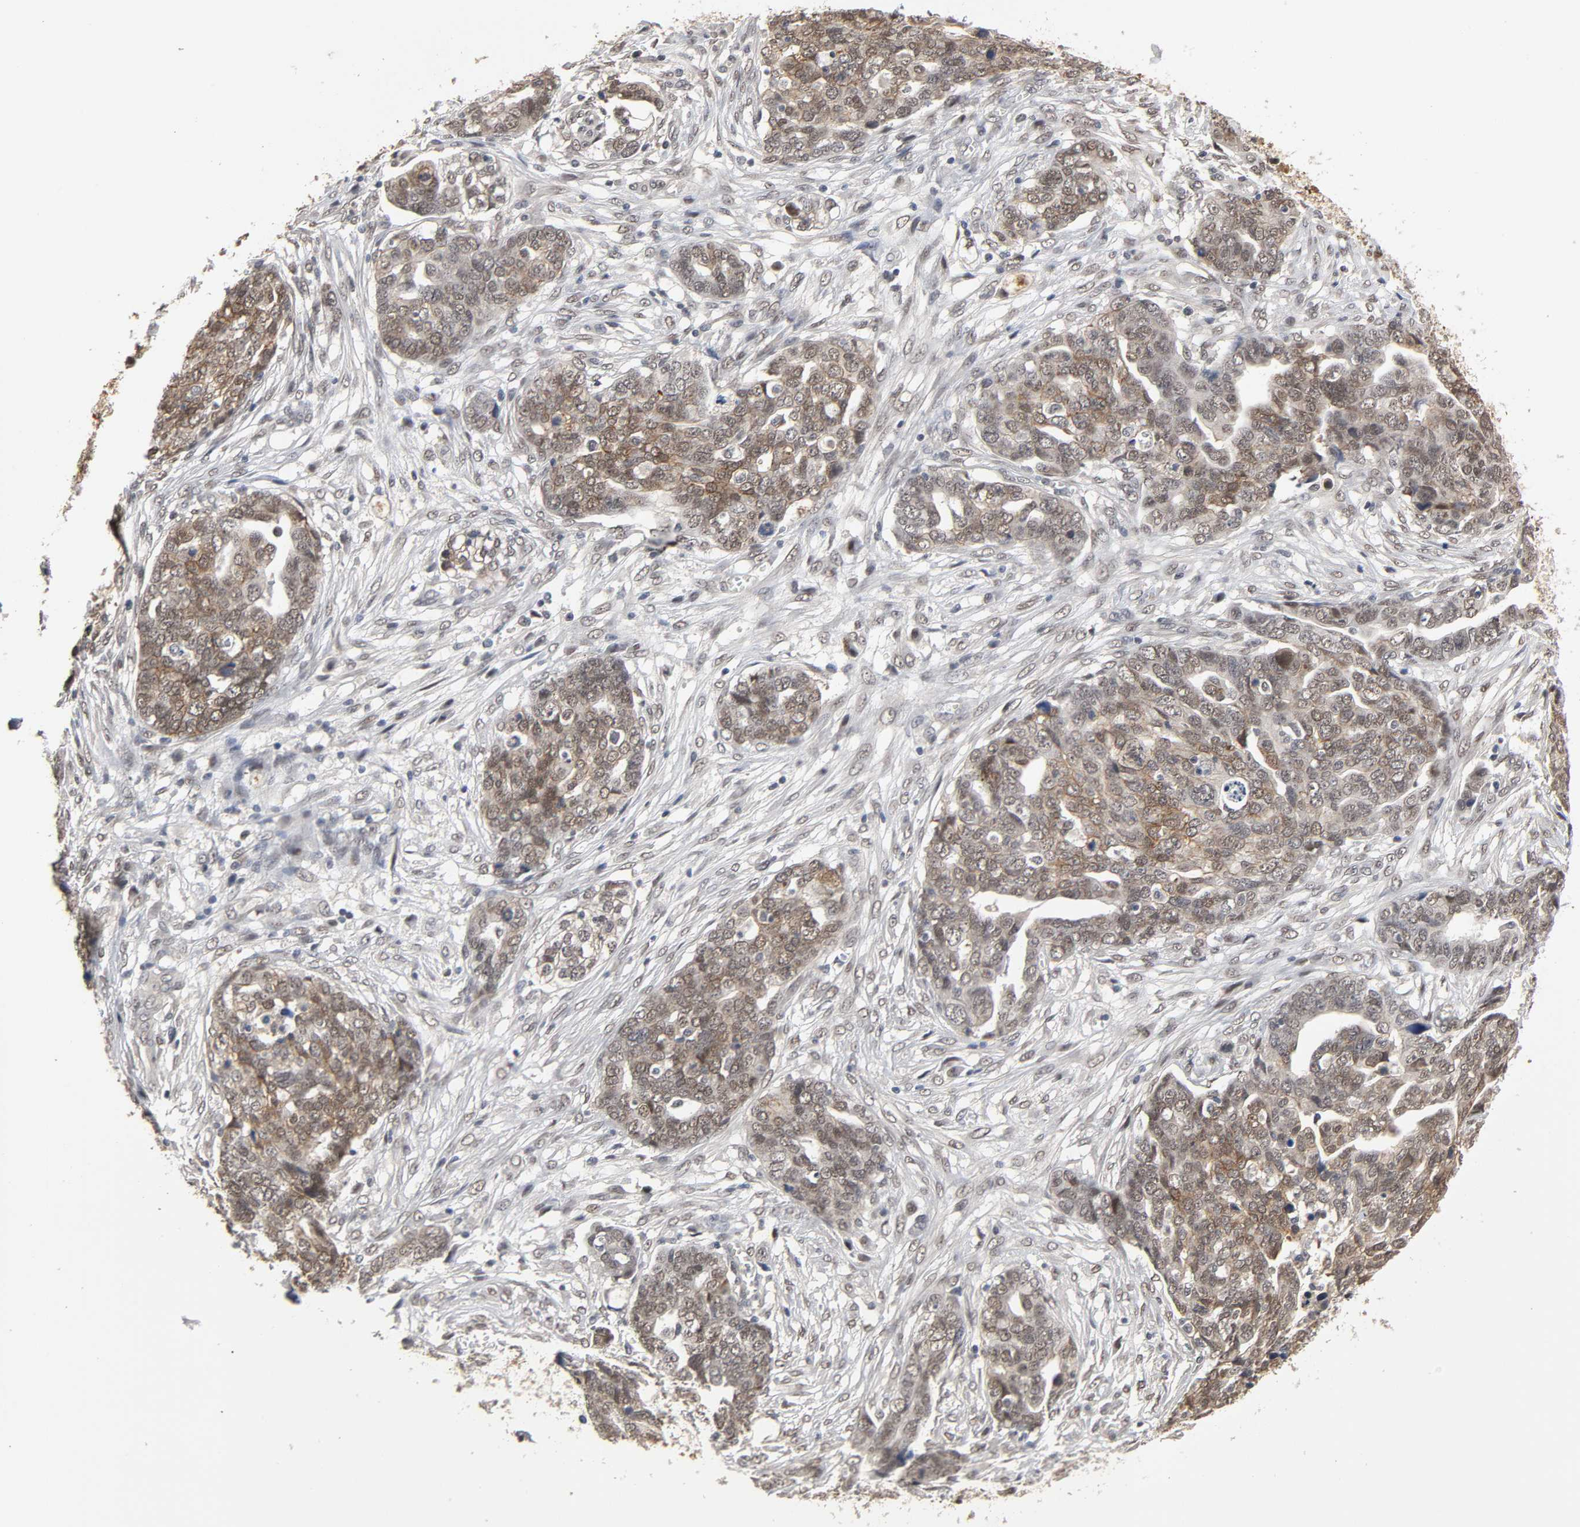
{"staining": {"intensity": "moderate", "quantity": ">75%", "location": "cytoplasmic/membranous,nuclear"}, "tissue": "ovarian cancer", "cell_type": "Tumor cells", "image_type": "cancer", "snomed": [{"axis": "morphology", "description": "Normal tissue, NOS"}, {"axis": "morphology", "description": "Cystadenocarcinoma, serous, NOS"}, {"axis": "topography", "description": "Fallopian tube"}, {"axis": "topography", "description": "Ovary"}], "caption": "High-magnification brightfield microscopy of ovarian cancer stained with DAB (3,3'-diaminobenzidine) (brown) and counterstained with hematoxylin (blue). tumor cells exhibit moderate cytoplasmic/membranous and nuclear expression is identified in approximately>75% of cells.", "gene": "HTR1E", "patient": {"sex": "female", "age": 56}}